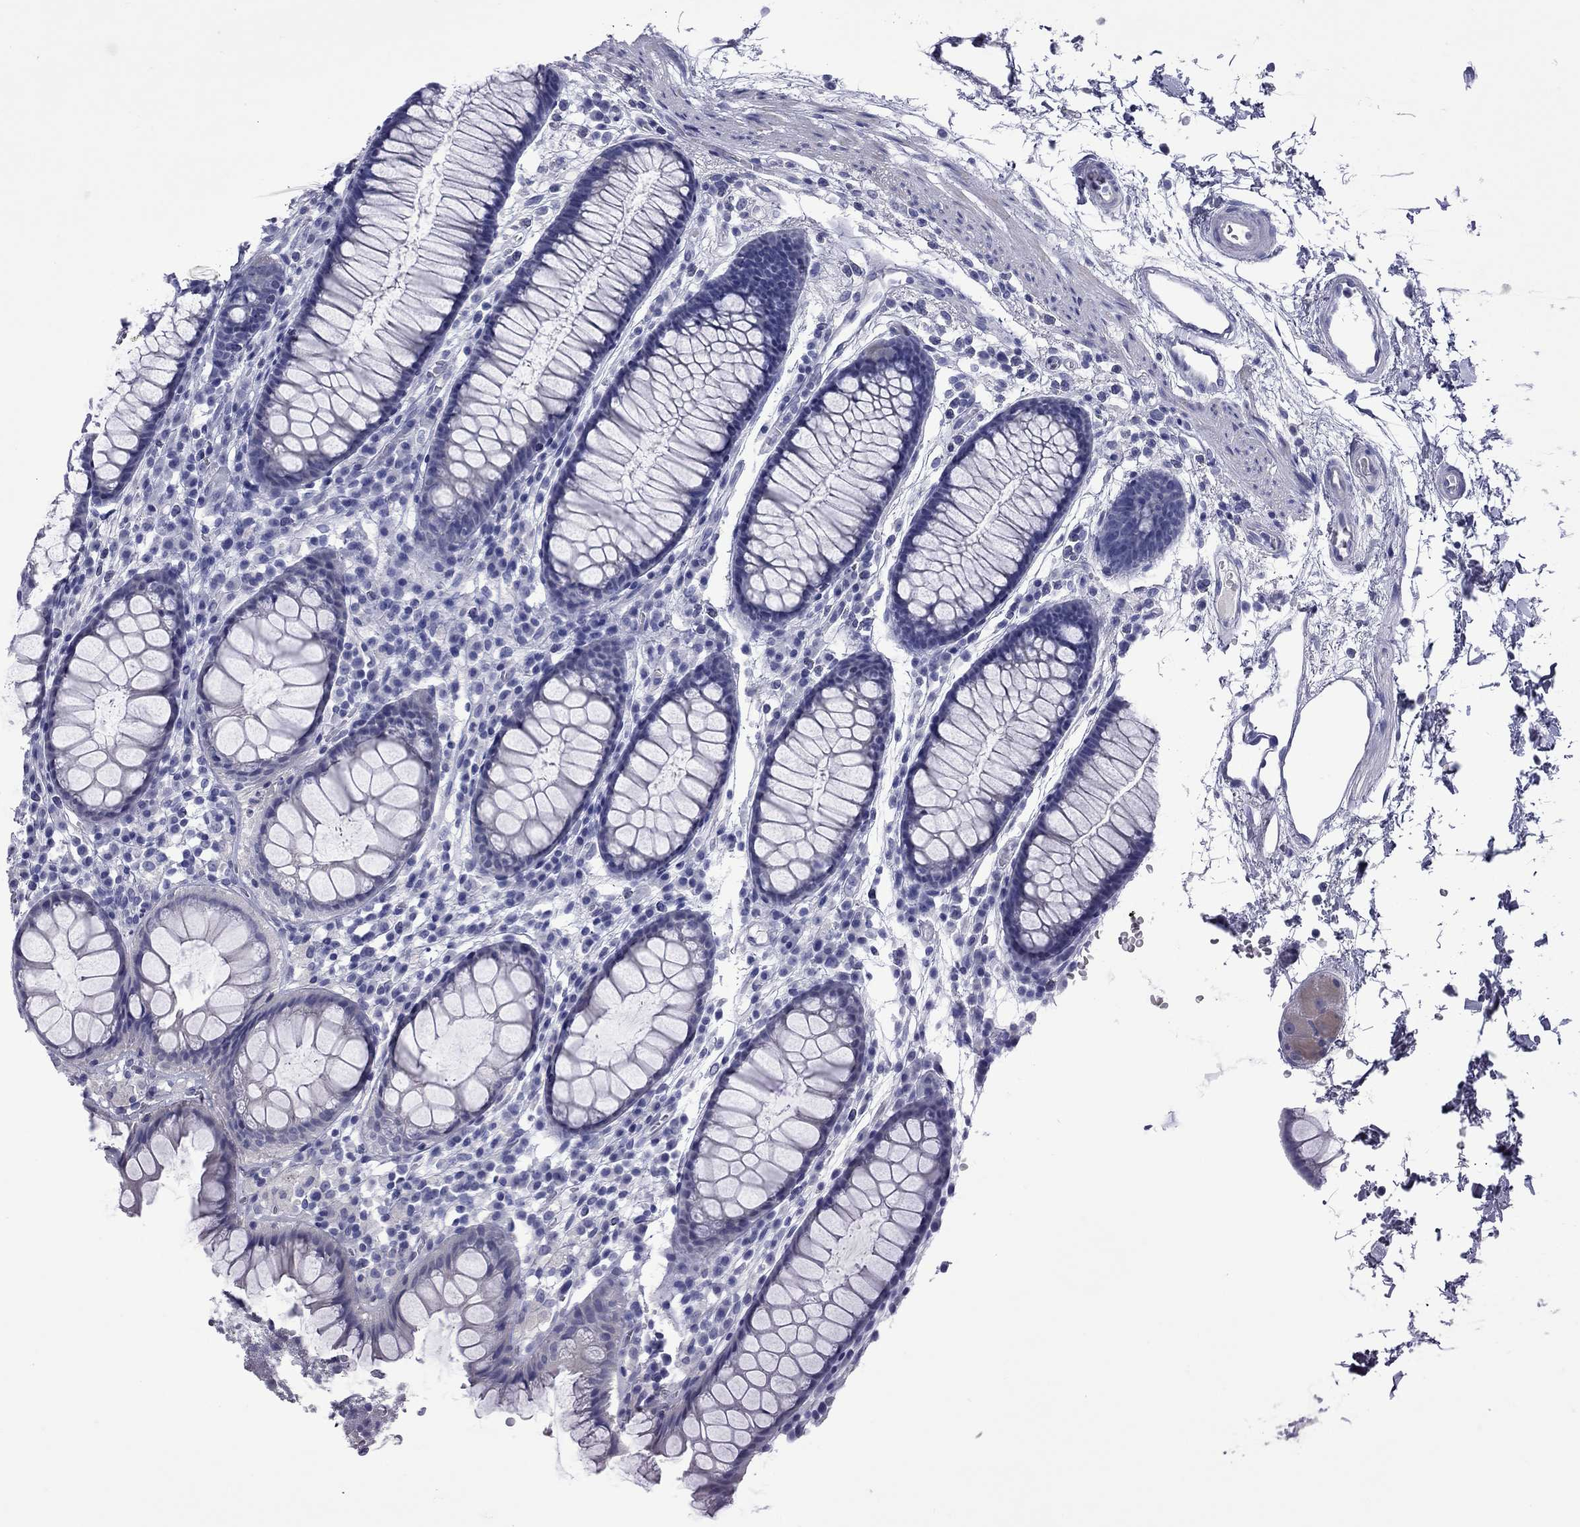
{"staining": {"intensity": "negative", "quantity": "none", "location": "none"}, "tissue": "colon", "cell_type": "Endothelial cells", "image_type": "normal", "snomed": [{"axis": "morphology", "description": "Normal tissue, NOS"}, {"axis": "topography", "description": "Colon"}], "caption": "Colon stained for a protein using immunohistochemistry (IHC) exhibits no expression endothelial cells.", "gene": "EPPIN", "patient": {"sex": "male", "age": 76}}